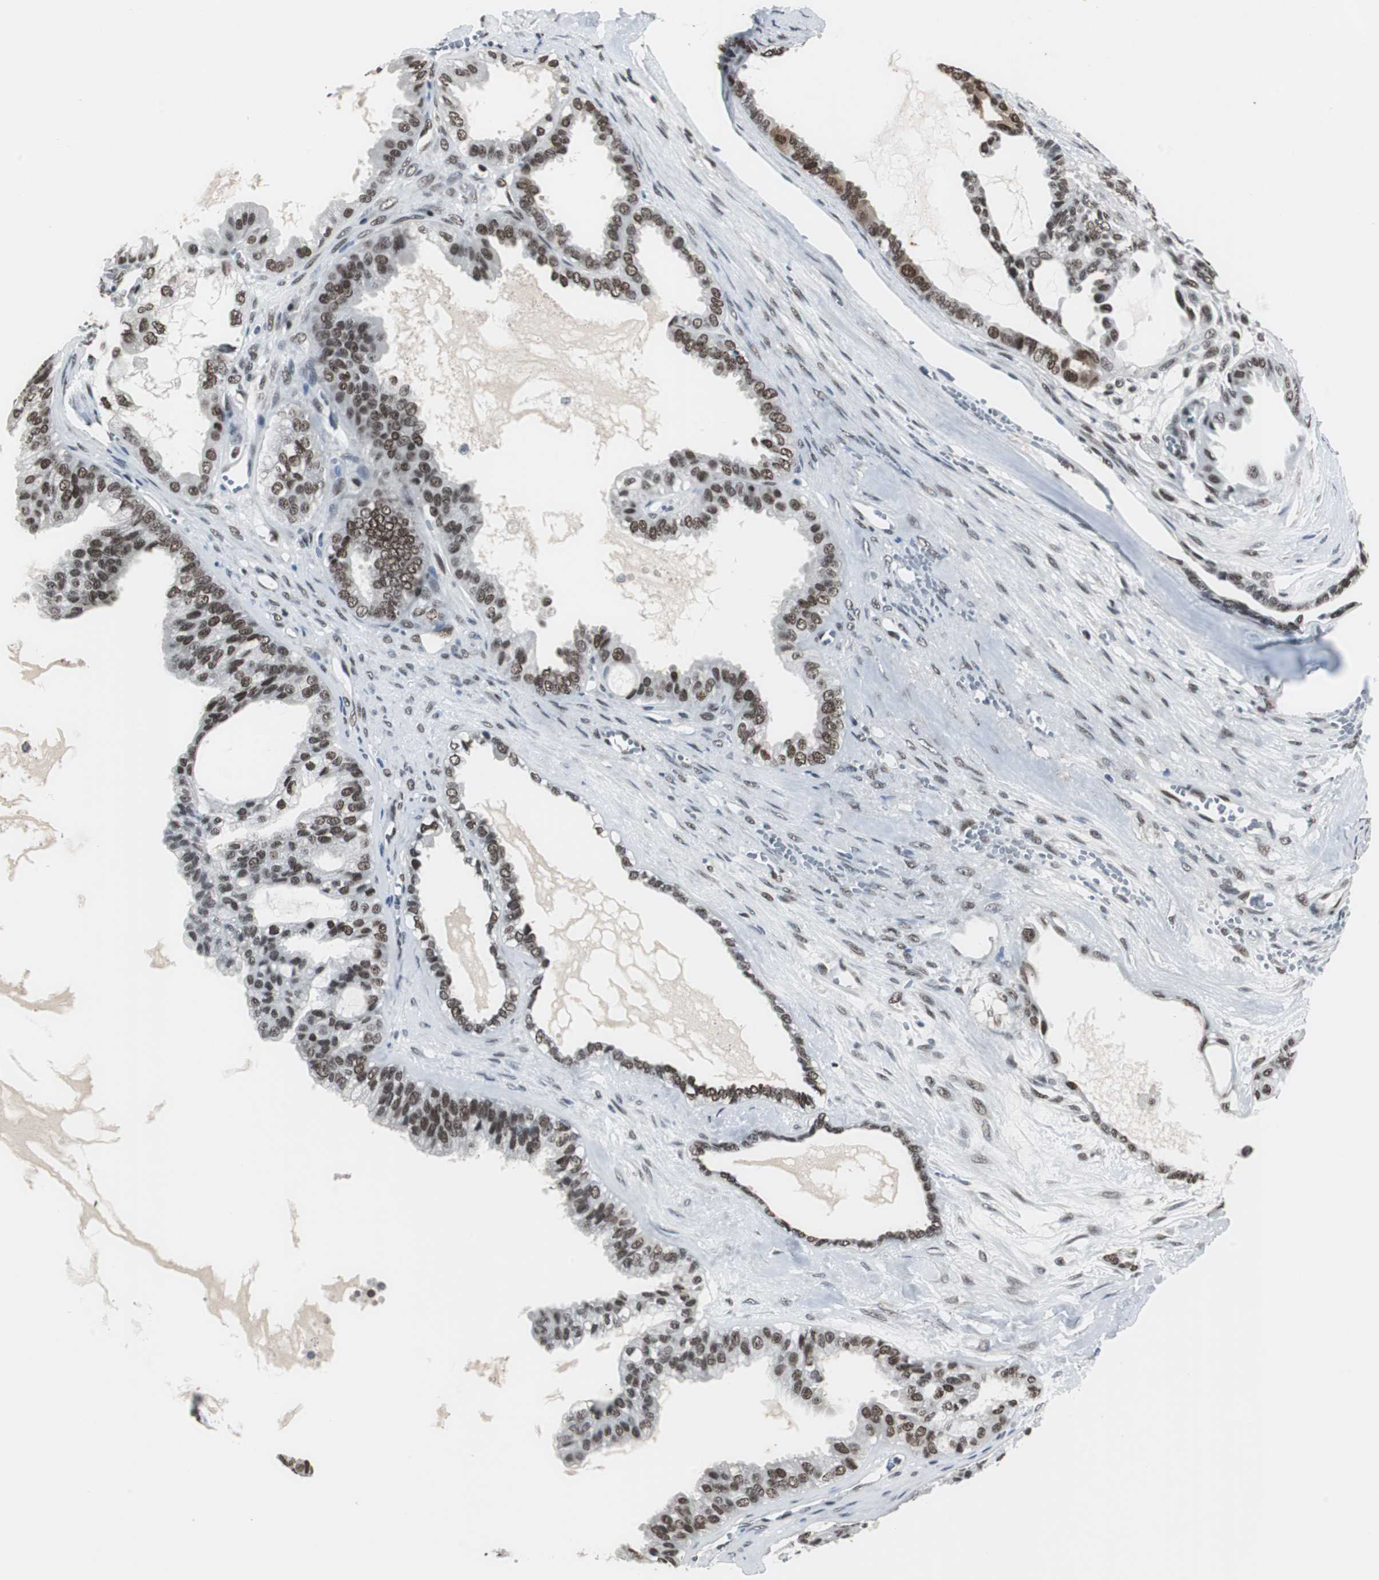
{"staining": {"intensity": "moderate", "quantity": ">75%", "location": "nuclear"}, "tissue": "ovarian cancer", "cell_type": "Tumor cells", "image_type": "cancer", "snomed": [{"axis": "morphology", "description": "Carcinoma, NOS"}, {"axis": "morphology", "description": "Carcinoma, endometroid"}, {"axis": "topography", "description": "Ovary"}], "caption": "An image of ovarian cancer (endometroid carcinoma) stained for a protein exhibits moderate nuclear brown staining in tumor cells.", "gene": "RAD9A", "patient": {"sex": "female", "age": 50}}